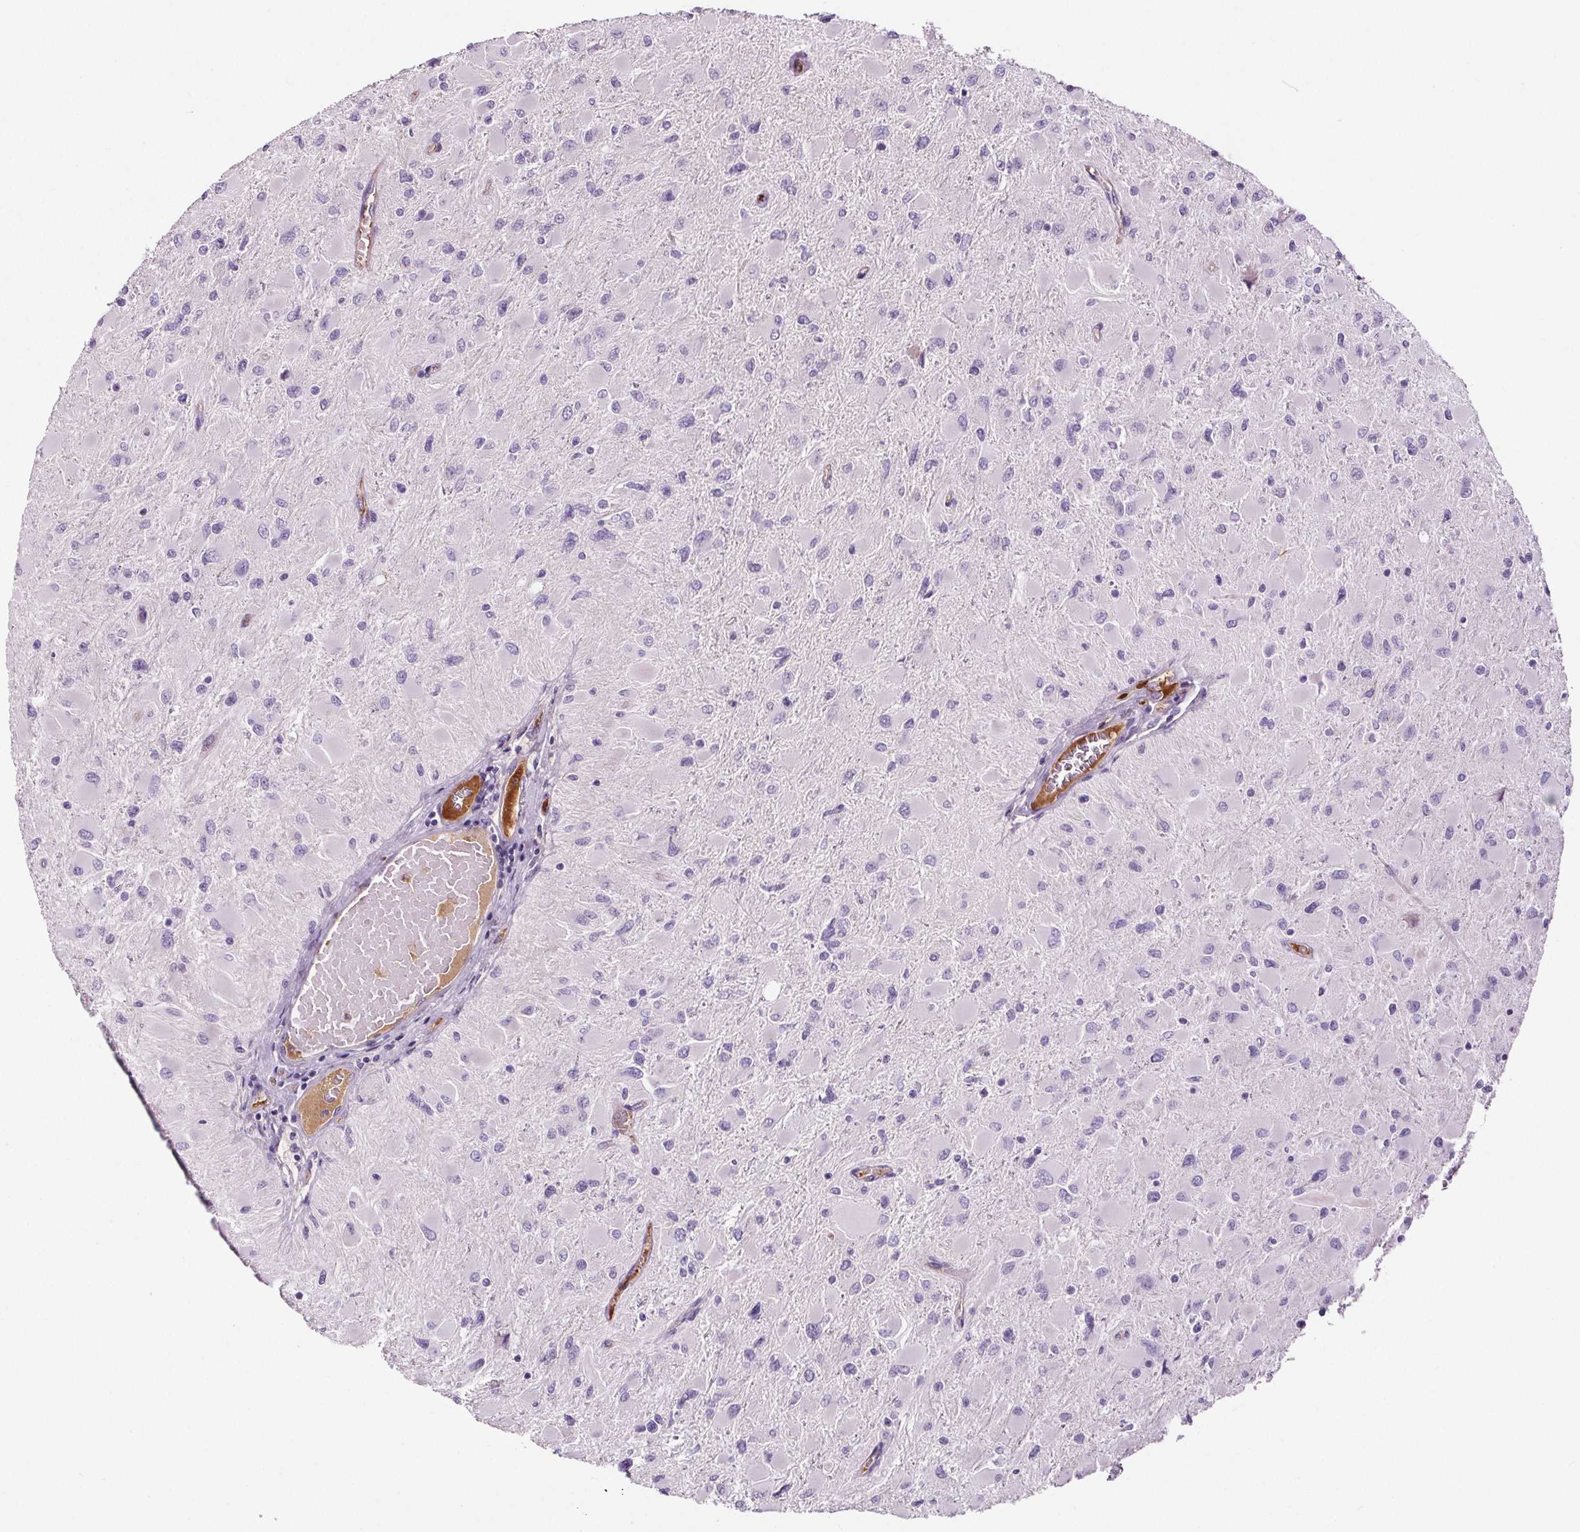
{"staining": {"intensity": "negative", "quantity": "none", "location": "none"}, "tissue": "glioma", "cell_type": "Tumor cells", "image_type": "cancer", "snomed": [{"axis": "morphology", "description": "Glioma, malignant, High grade"}, {"axis": "topography", "description": "Cerebral cortex"}], "caption": "DAB immunohistochemical staining of glioma displays no significant staining in tumor cells.", "gene": "CD5L", "patient": {"sex": "female", "age": 36}}